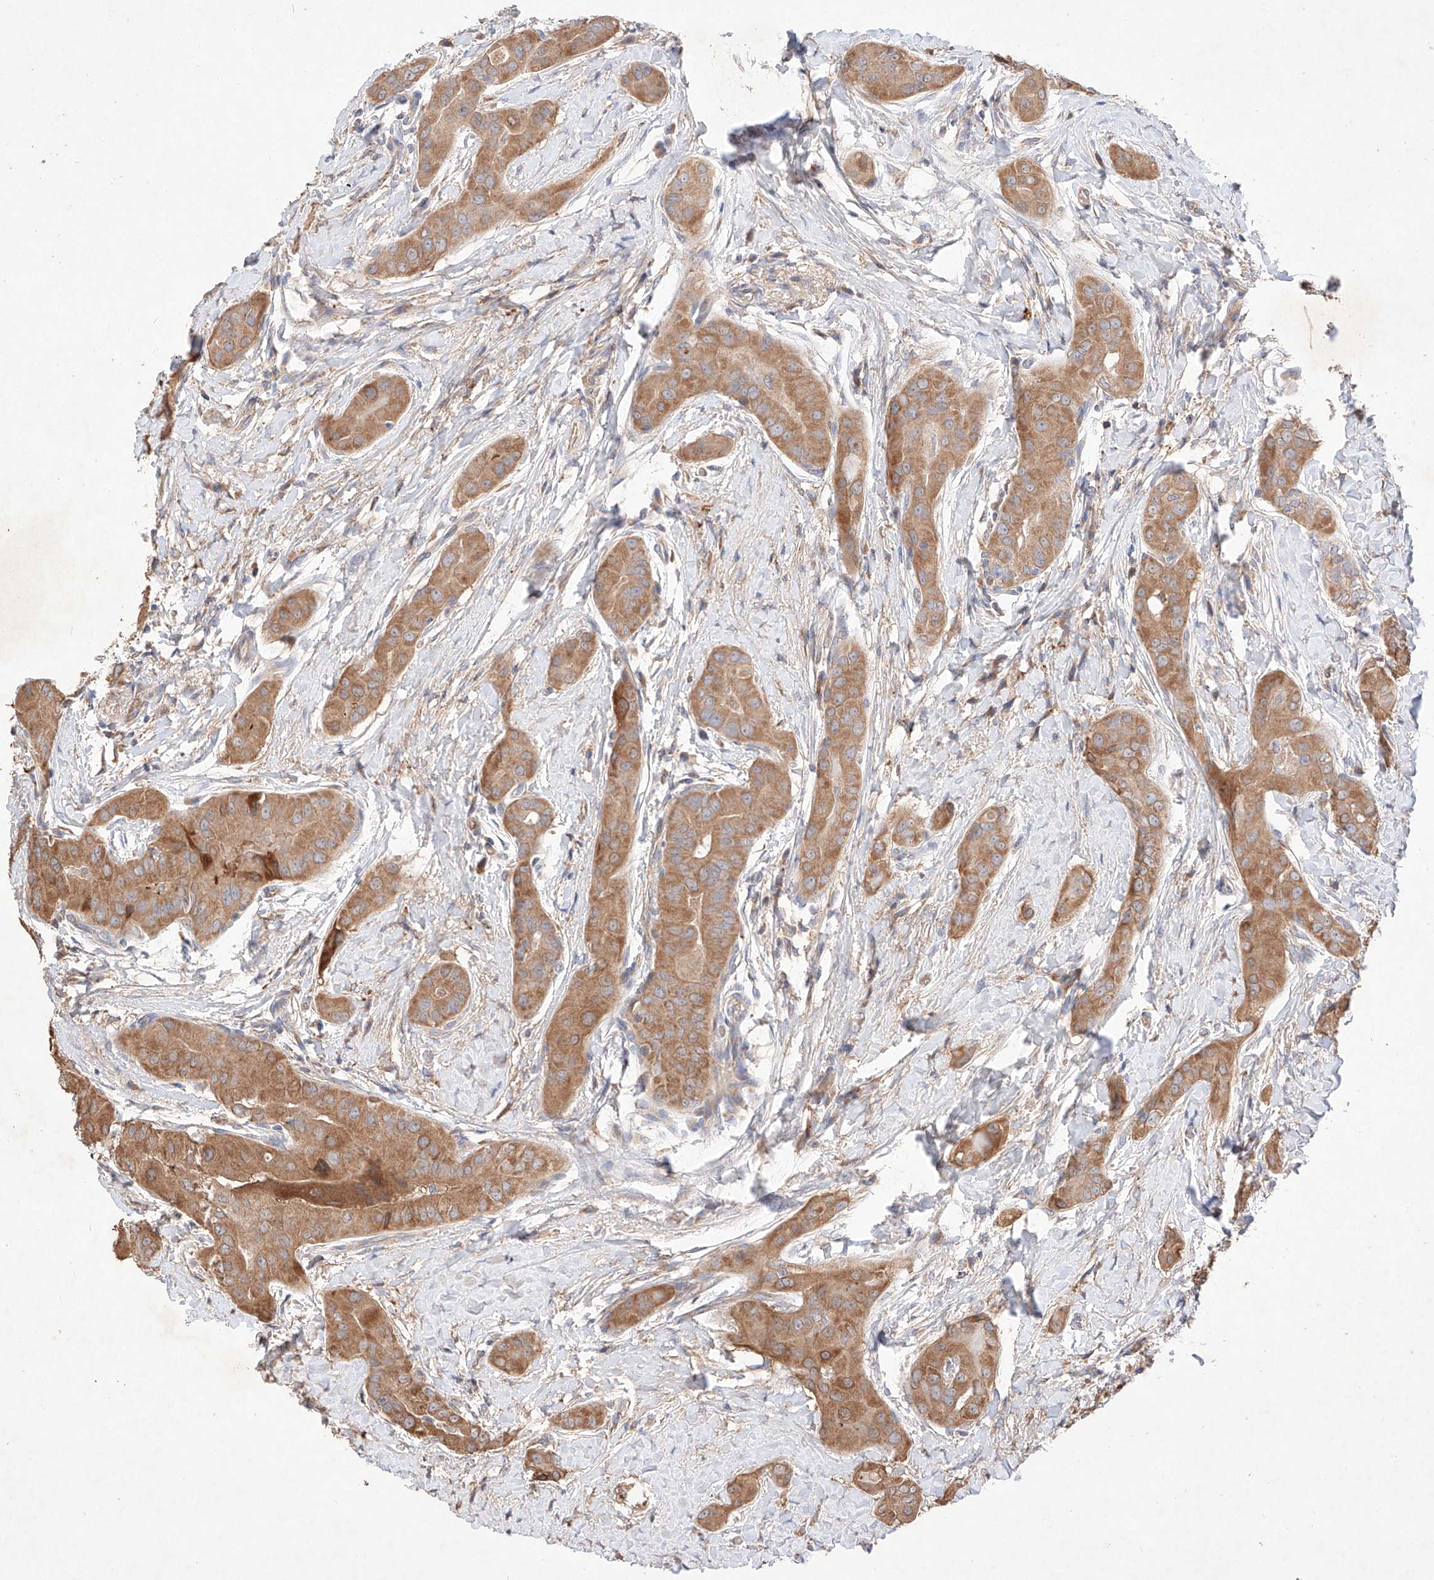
{"staining": {"intensity": "moderate", "quantity": ">75%", "location": "cytoplasmic/membranous"}, "tissue": "thyroid cancer", "cell_type": "Tumor cells", "image_type": "cancer", "snomed": [{"axis": "morphology", "description": "Papillary adenocarcinoma, NOS"}, {"axis": "topography", "description": "Thyroid gland"}], "caption": "Immunohistochemical staining of thyroid cancer (papillary adenocarcinoma) exhibits medium levels of moderate cytoplasmic/membranous positivity in approximately >75% of tumor cells.", "gene": "C6orf62", "patient": {"sex": "male", "age": 33}}